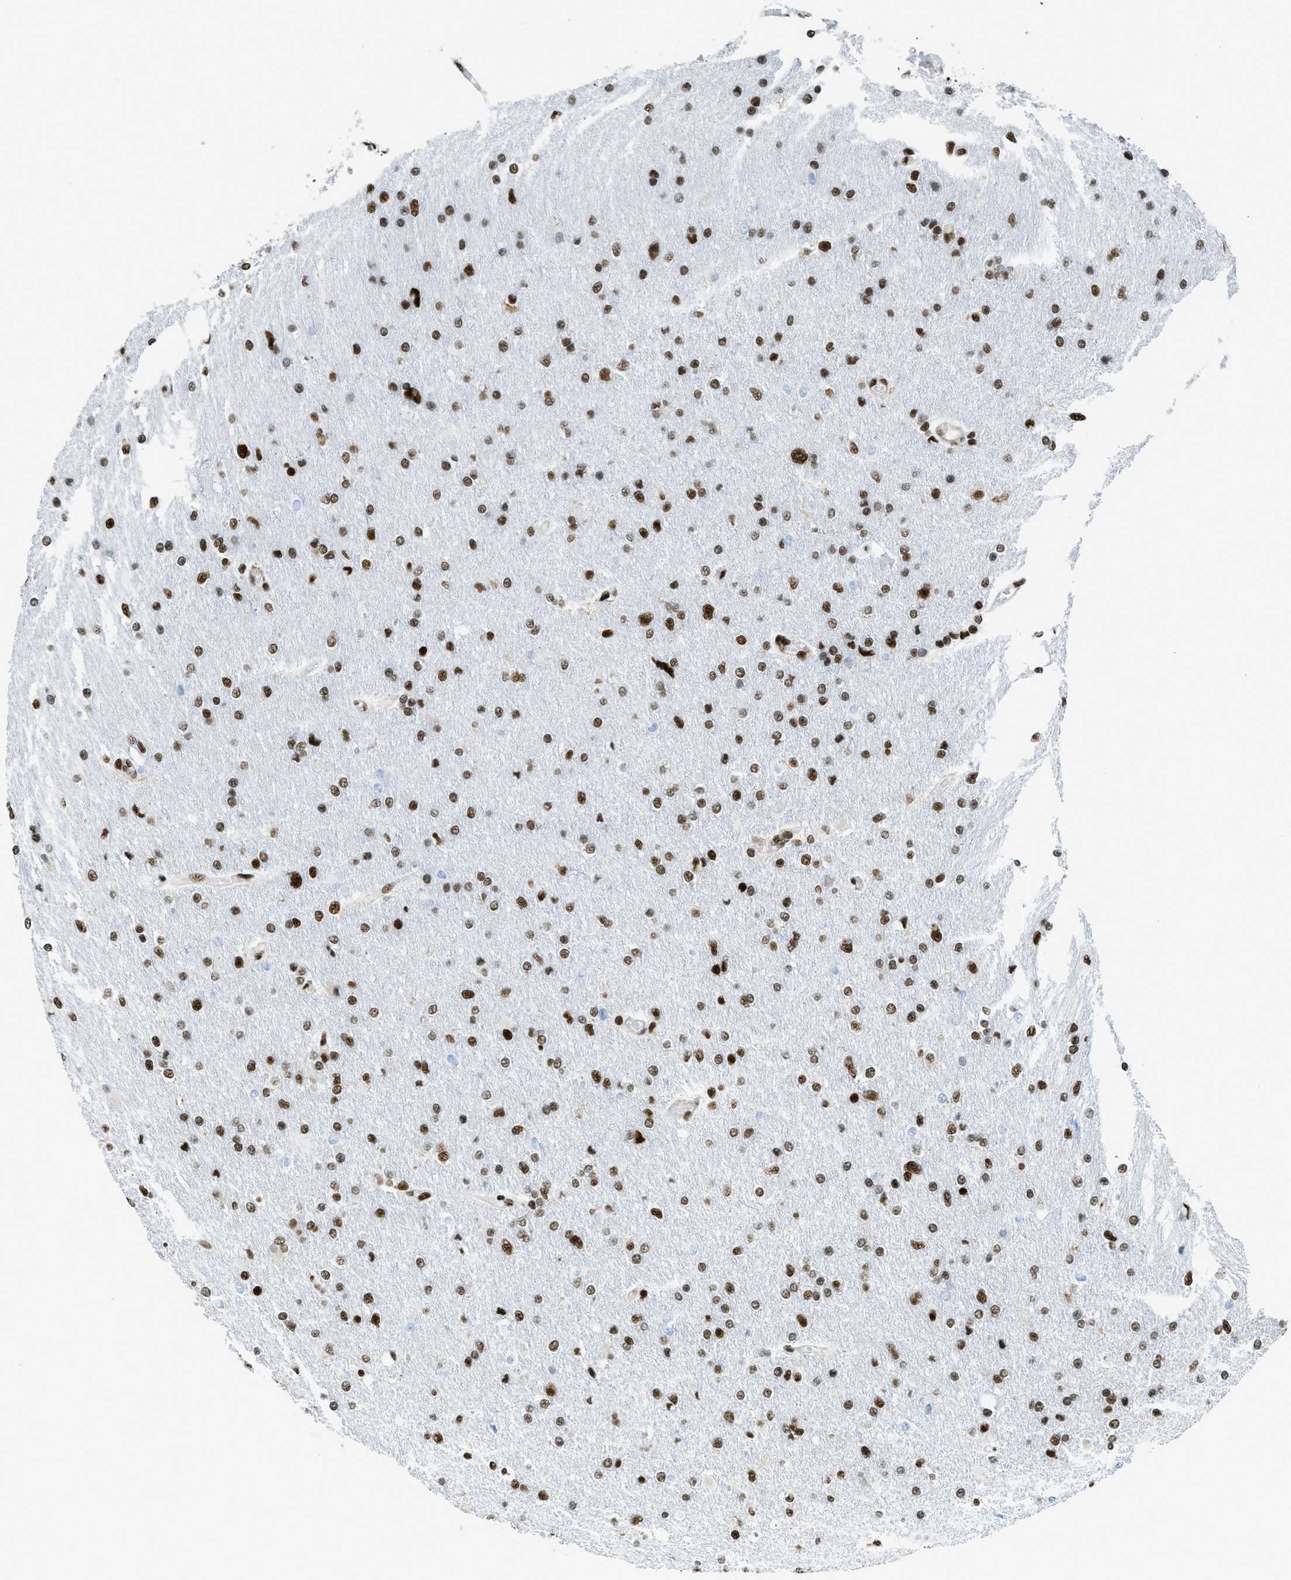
{"staining": {"intensity": "moderate", "quantity": ">75%", "location": "nuclear"}, "tissue": "glioma", "cell_type": "Tumor cells", "image_type": "cancer", "snomed": [{"axis": "morphology", "description": "Glioma, malignant, High grade"}, {"axis": "topography", "description": "Cerebral cortex"}], "caption": "A brown stain labels moderate nuclear expression of a protein in human malignant high-grade glioma tumor cells.", "gene": "ZNF207", "patient": {"sex": "female", "age": 36}}